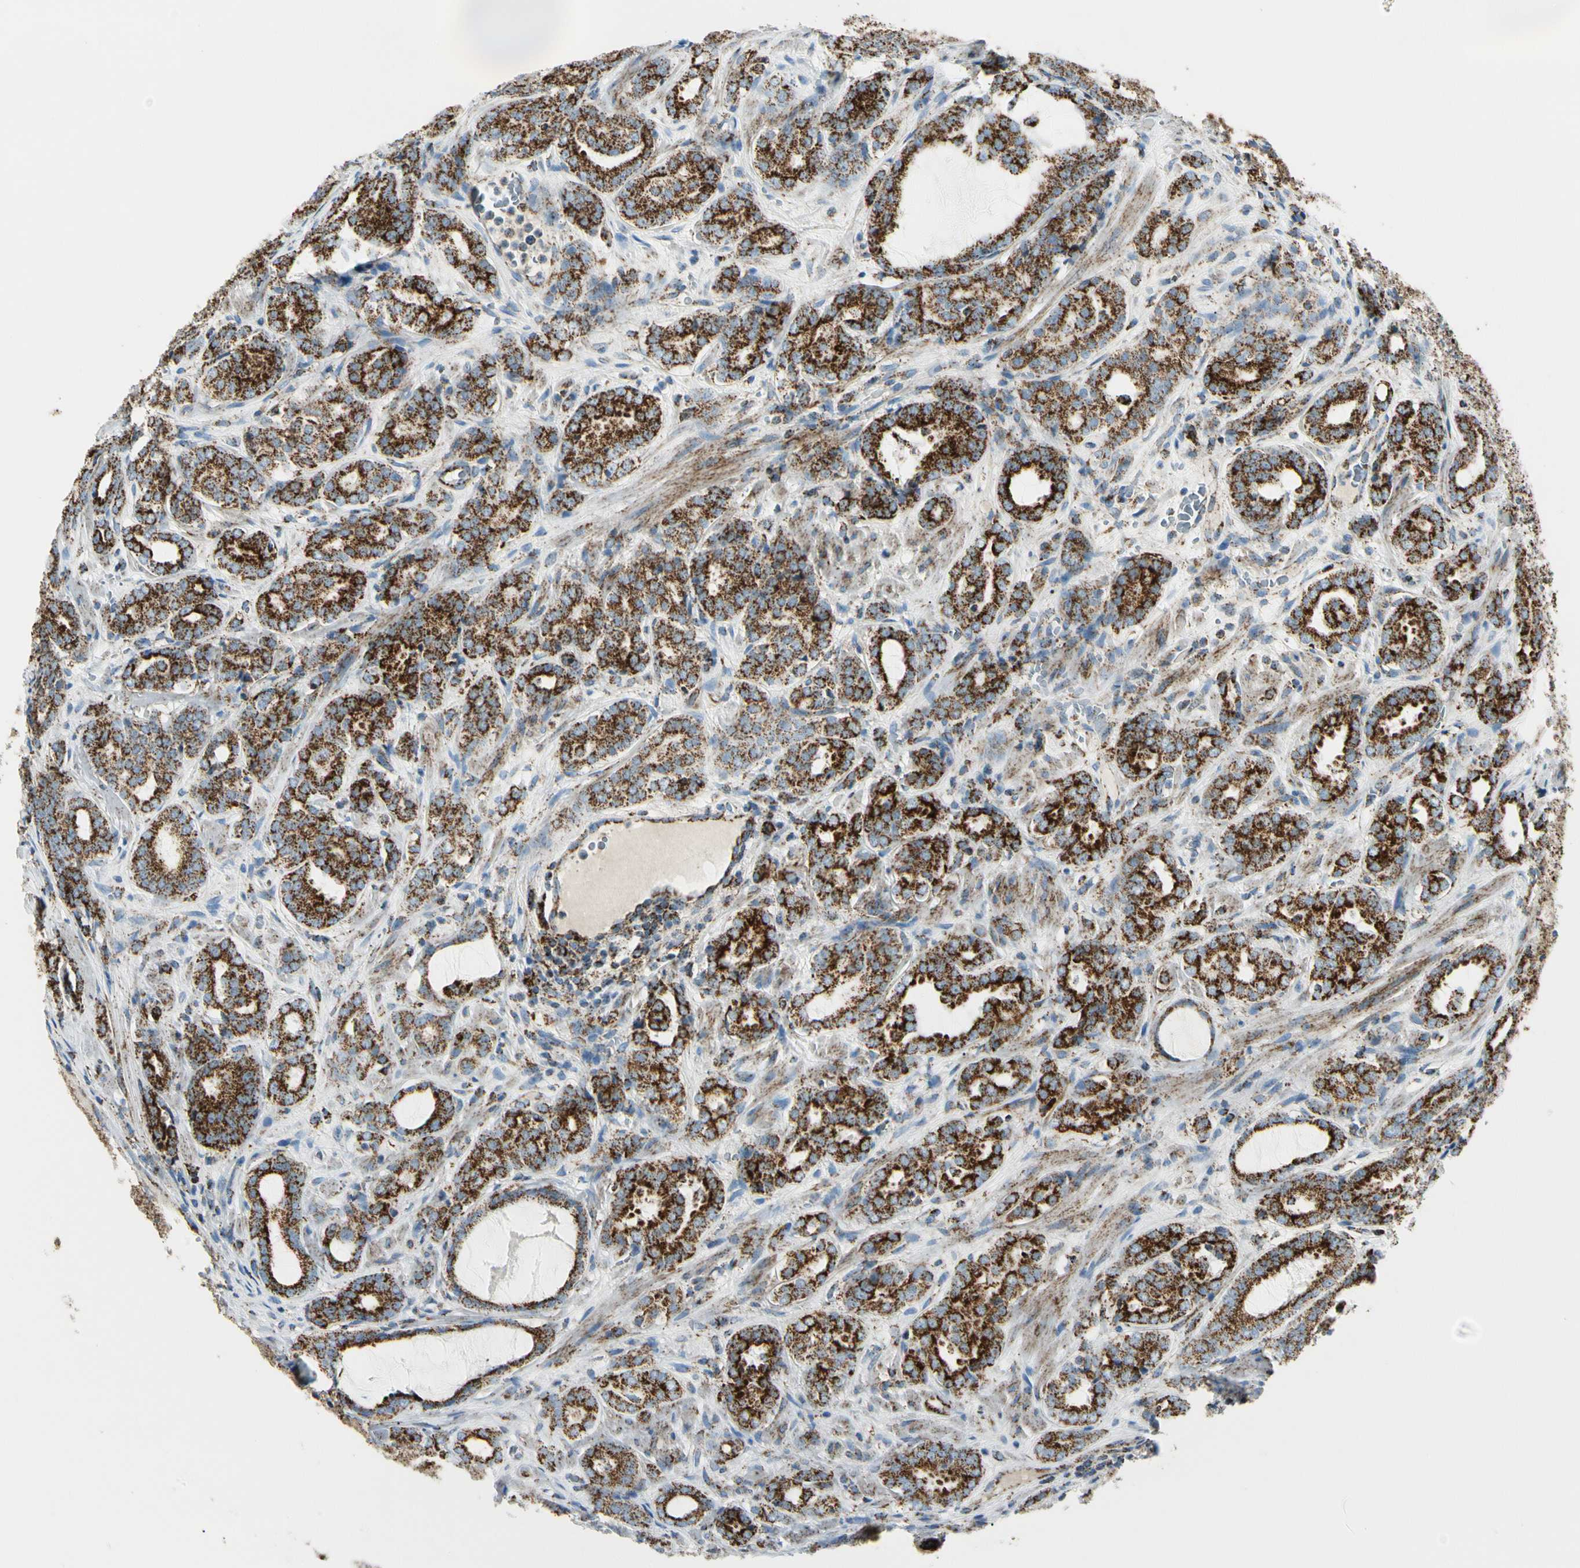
{"staining": {"intensity": "strong", "quantity": ">75%", "location": "cytoplasmic/membranous"}, "tissue": "prostate cancer", "cell_type": "Tumor cells", "image_type": "cancer", "snomed": [{"axis": "morphology", "description": "Adenocarcinoma, High grade"}, {"axis": "topography", "description": "Prostate"}], "caption": "Protein staining of prostate cancer (high-grade adenocarcinoma) tissue reveals strong cytoplasmic/membranous expression in about >75% of tumor cells.", "gene": "ME2", "patient": {"sex": "male", "age": 64}}